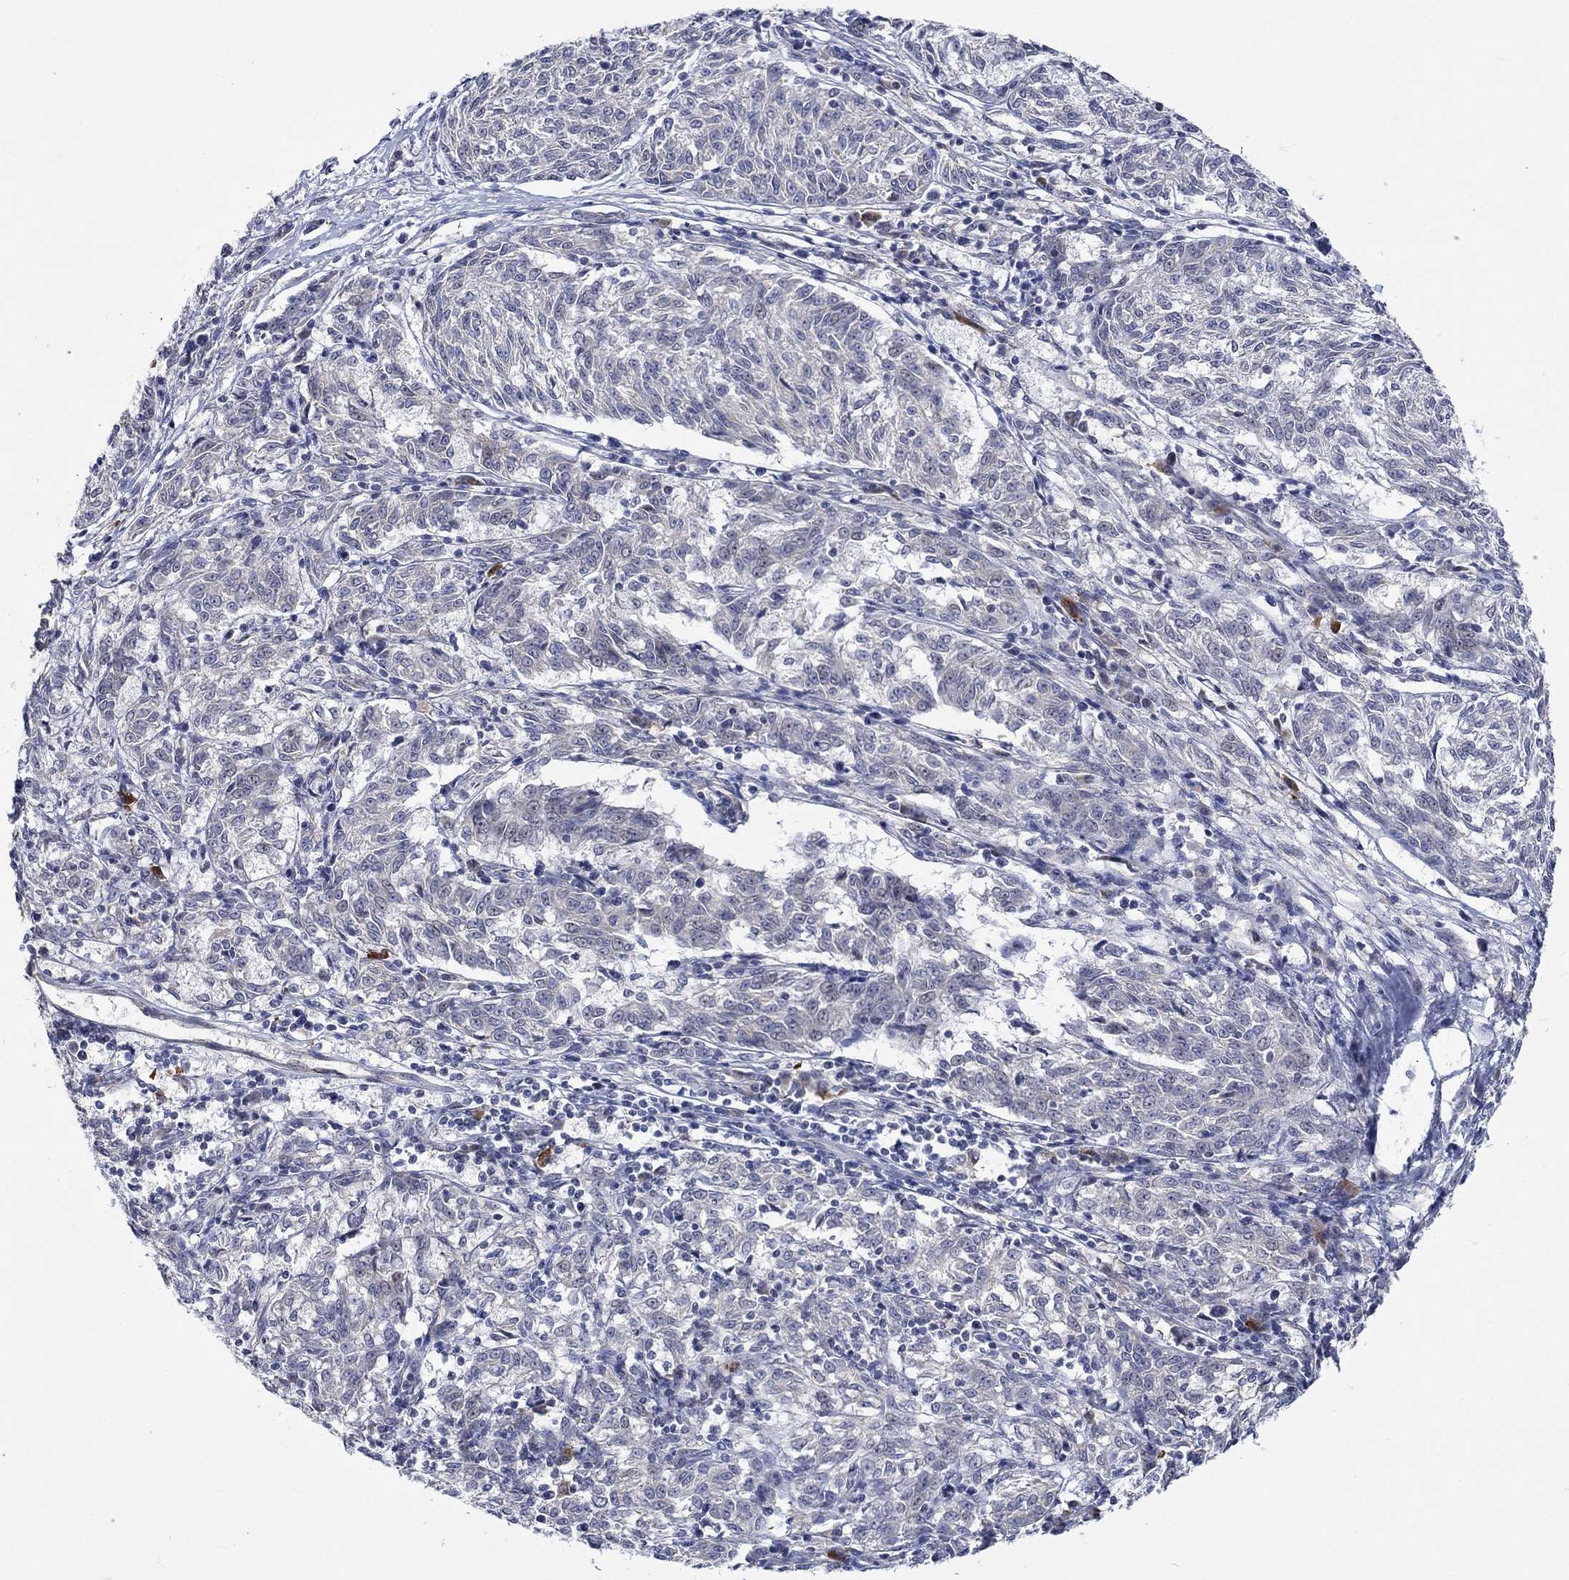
{"staining": {"intensity": "negative", "quantity": "none", "location": "none"}, "tissue": "melanoma", "cell_type": "Tumor cells", "image_type": "cancer", "snomed": [{"axis": "morphology", "description": "Malignant melanoma, NOS"}, {"axis": "topography", "description": "Skin"}], "caption": "Immunohistochemistry of human melanoma reveals no positivity in tumor cells.", "gene": "WASF1", "patient": {"sex": "female", "age": 72}}